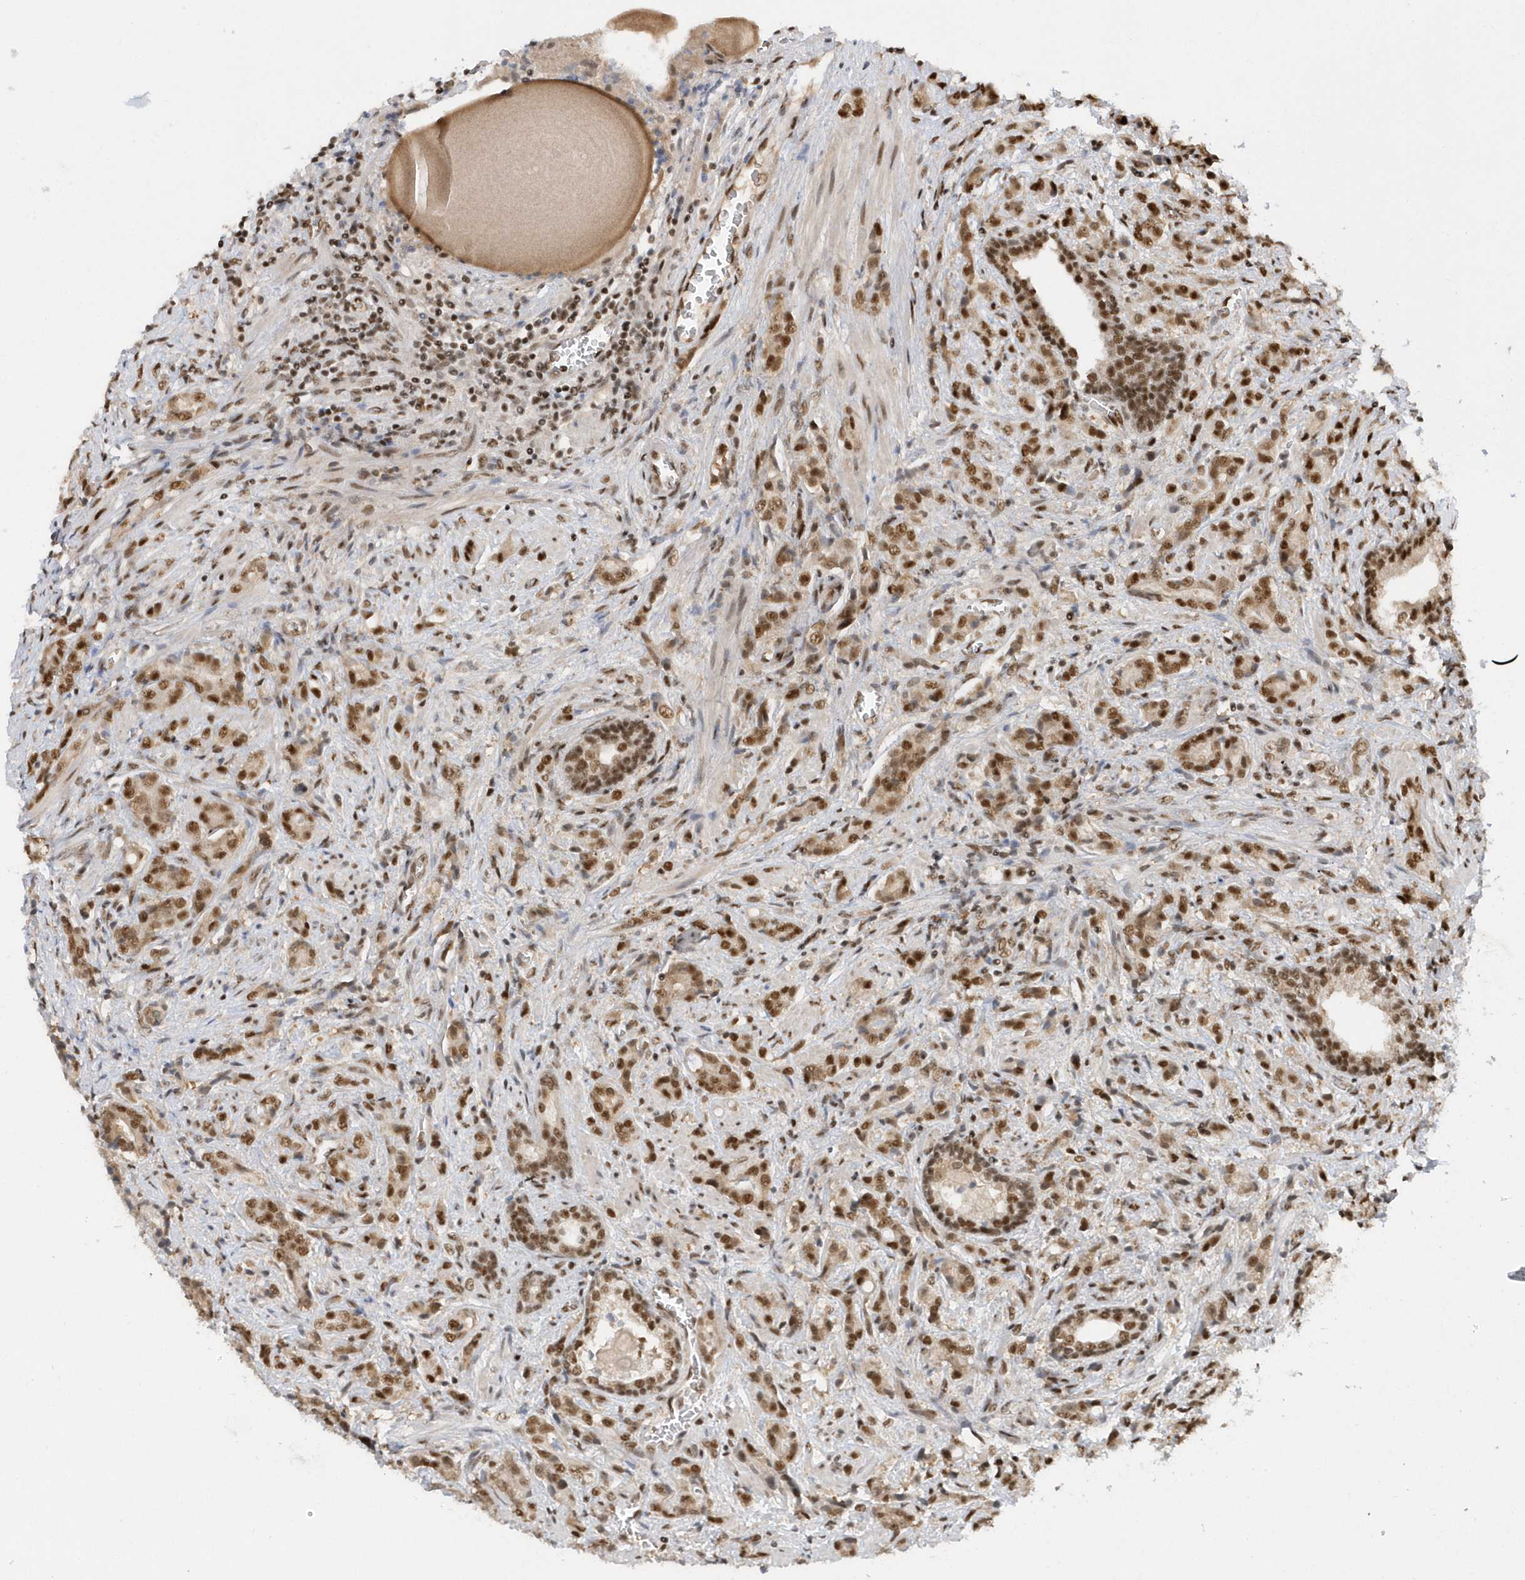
{"staining": {"intensity": "moderate", "quantity": ">75%", "location": "nuclear"}, "tissue": "prostate cancer", "cell_type": "Tumor cells", "image_type": "cancer", "snomed": [{"axis": "morphology", "description": "Adenocarcinoma, High grade"}, {"axis": "topography", "description": "Prostate"}], "caption": "DAB (3,3'-diaminobenzidine) immunohistochemical staining of high-grade adenocarcinoma (prostate) exhibits moderate nuclear protein positivity in approximately >75% of tumor cells.", "gene": "SEPHS1", "patient": {"sex": "male", "age": 57}}